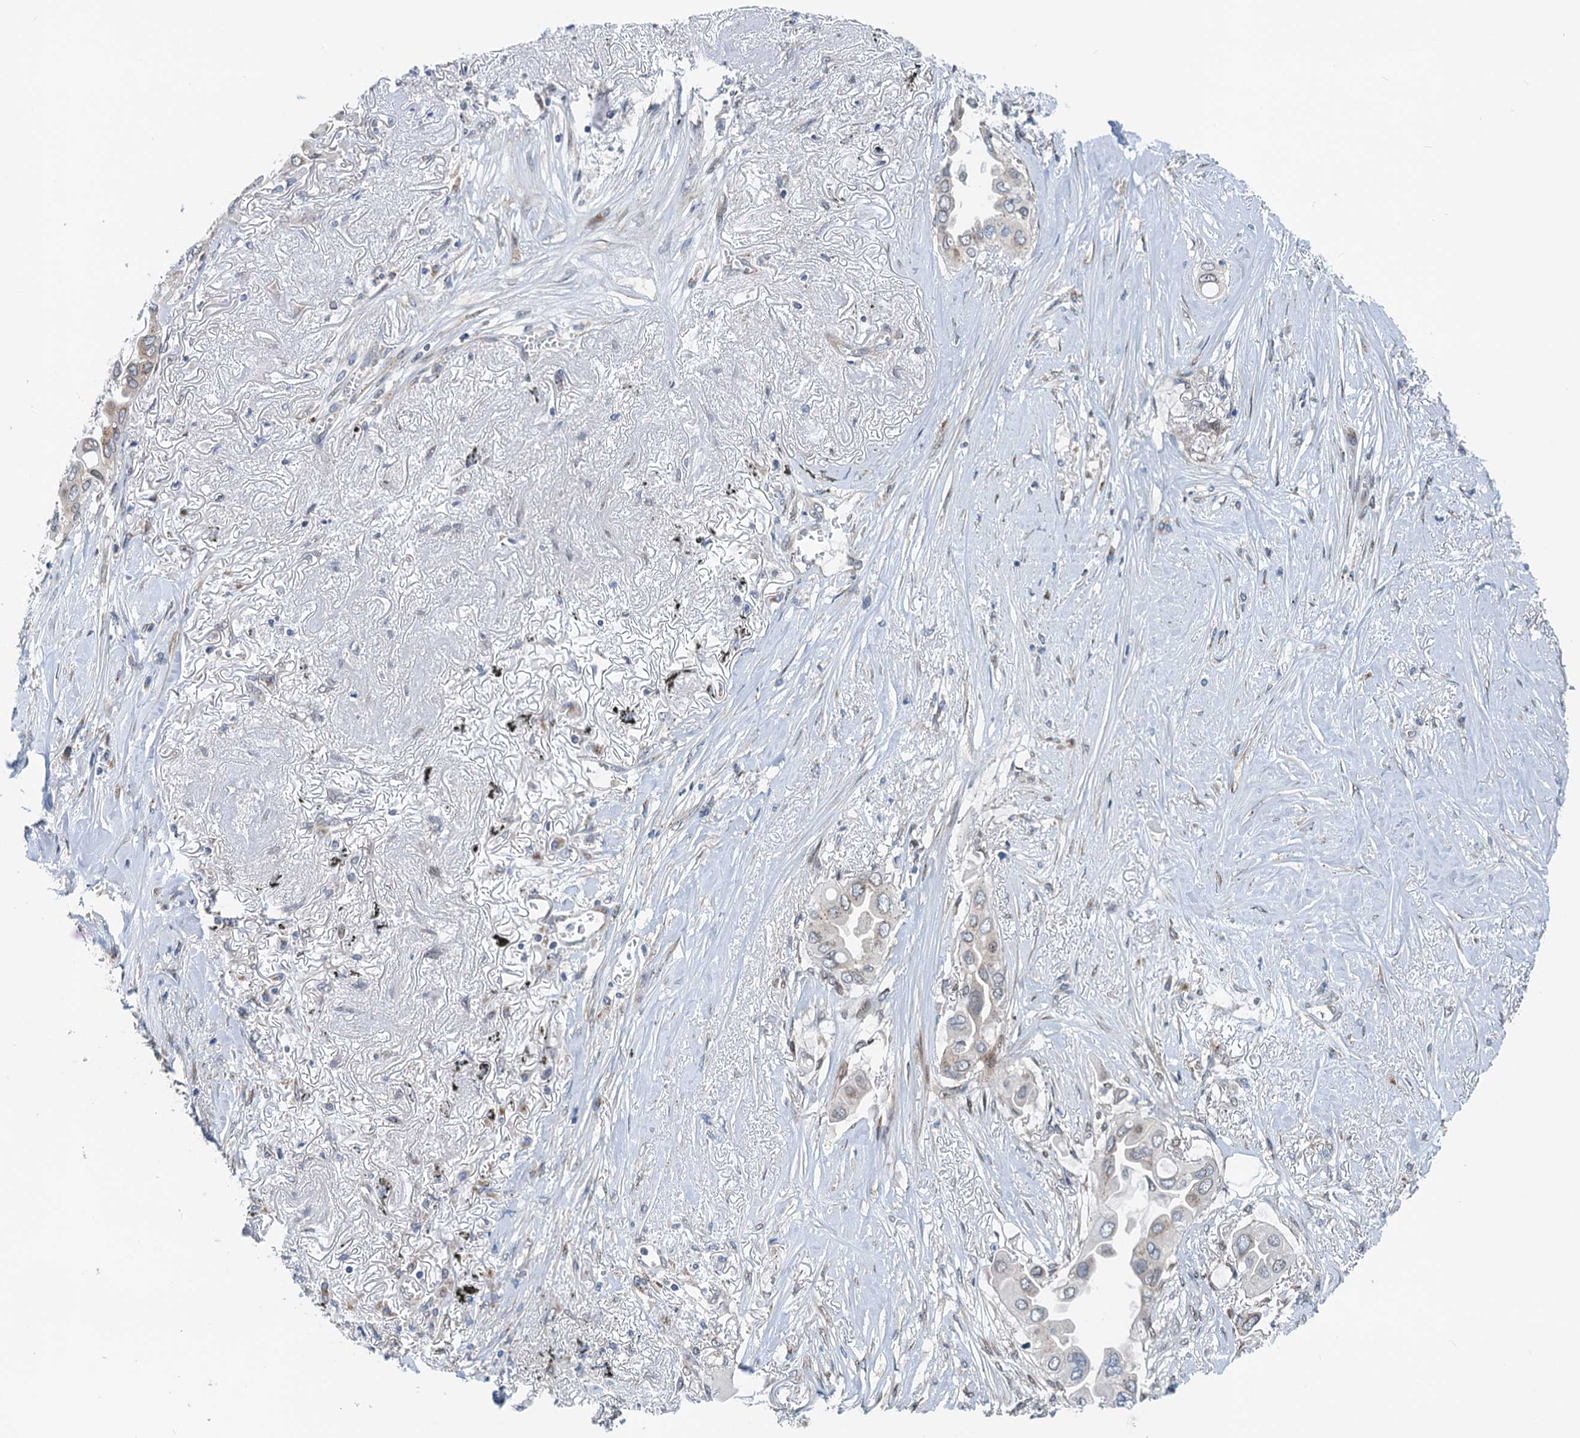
{"staining": {"intensity": "weak", "quantity": "<25%", "location": "cytoplasmic/membranous"}, "tissue": "lung cancer", "cell_type": "Tumor cells", "image_type": "cancer", "snomed": [{"axis": "morphology", "description": "Adenocarcinoma, NOS"}, {"axis": "topography", "description": "Lung"}], "caption": "The IHC micrograph has no significant positivity in tumor cells of lung cancer (adenocarcinoma) tissue. (DAB immunohistochemistry (IHC), high magnification).", "gene": "DYNC2I2", "patient": {"sex": "female", "age": 76}}